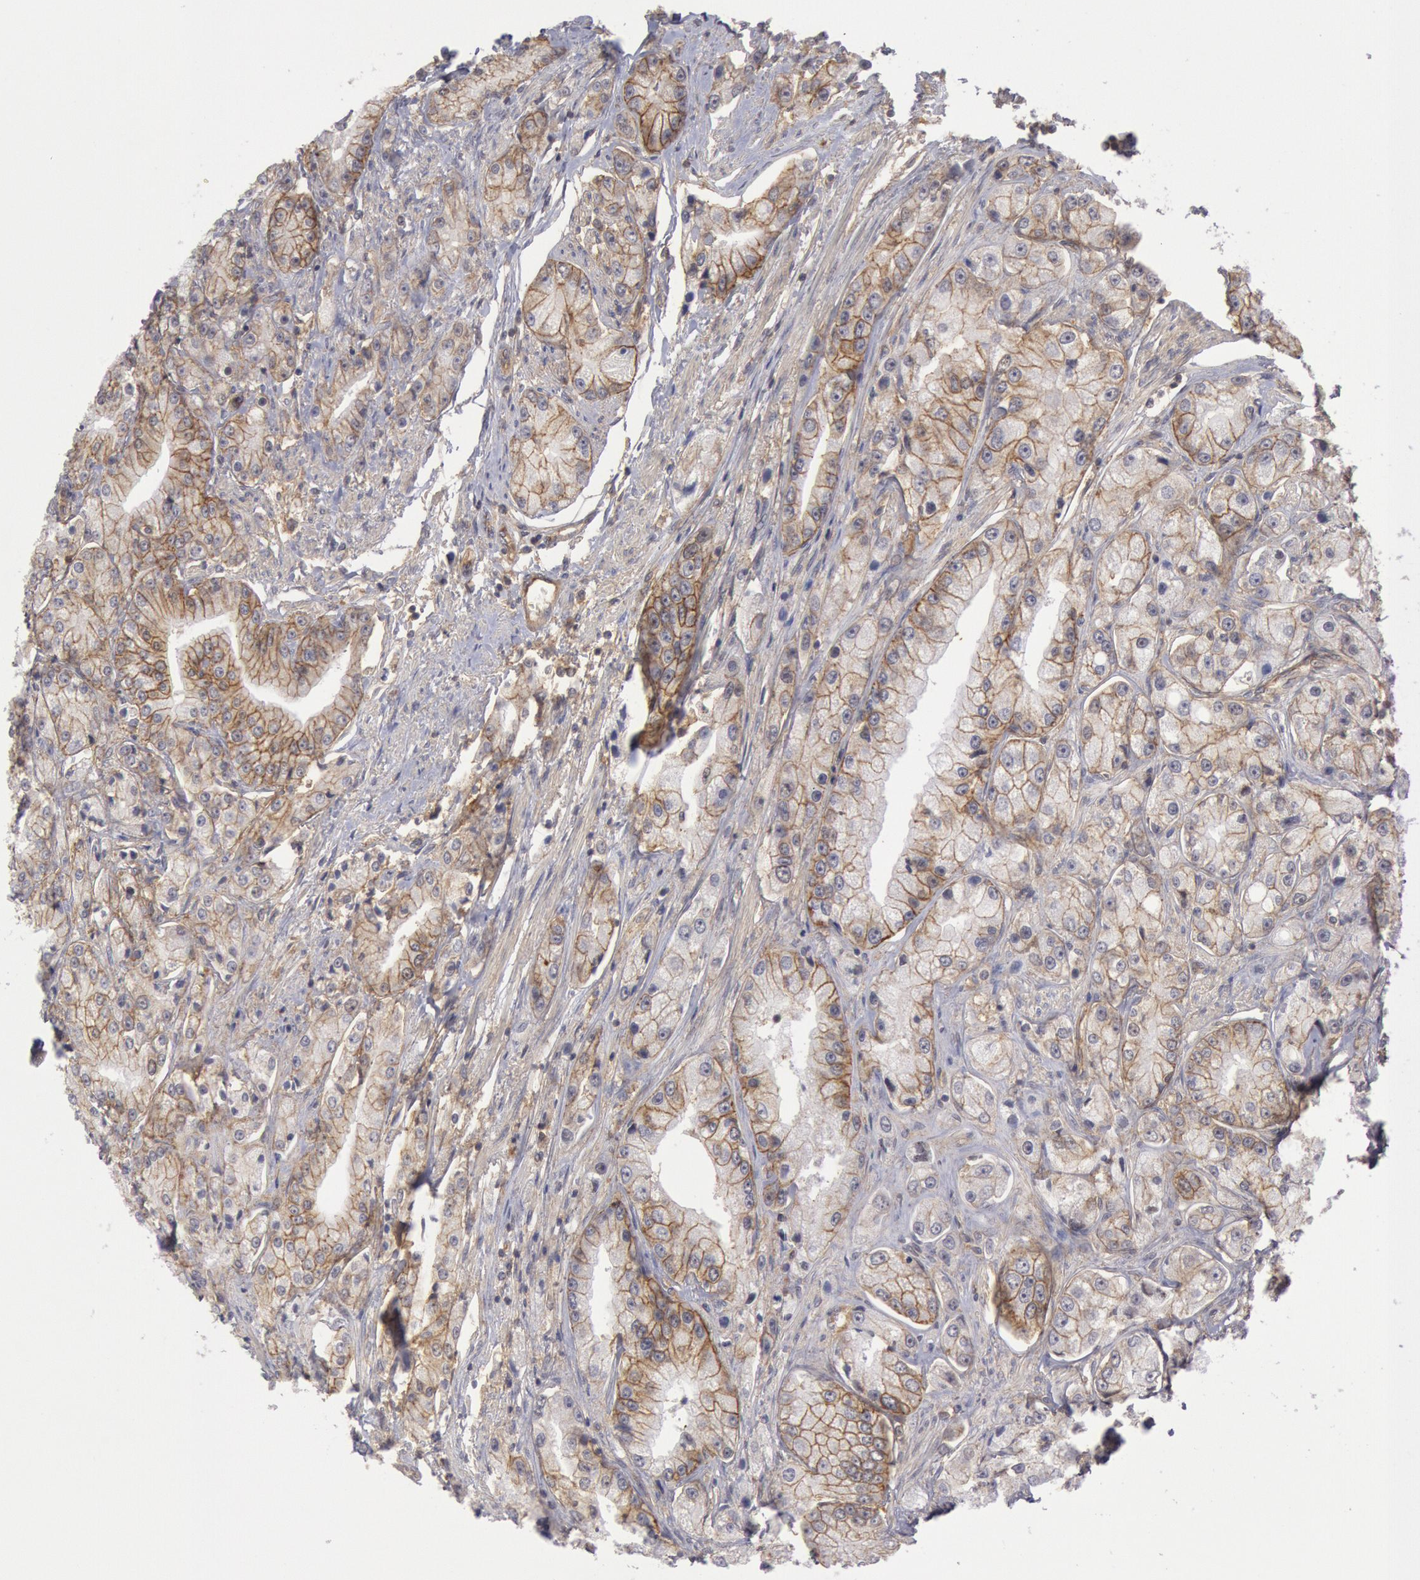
{"staining": {"intensity": "weak", "quantity": ">75%", "location": "cytoplasmic/membranous"}, "tissue": "prostate cancer", "cell_type": "Tumor cells", "image_type": "cancer", "snomed": [{"axis": "morphology", "description": "Adenocarcinoma, Medium grade"}, {"axis": "topography", "description": "Prostate"}], "caption": "Immunohistochemical staining of human prostate adenocarcinoma (medium-grade) displays low levels of weak cytoplasmic/membranous staining in approximately >75% of tumor cells.", "gene": "STX4", "patient": {"sex": "male", "age": 72}}